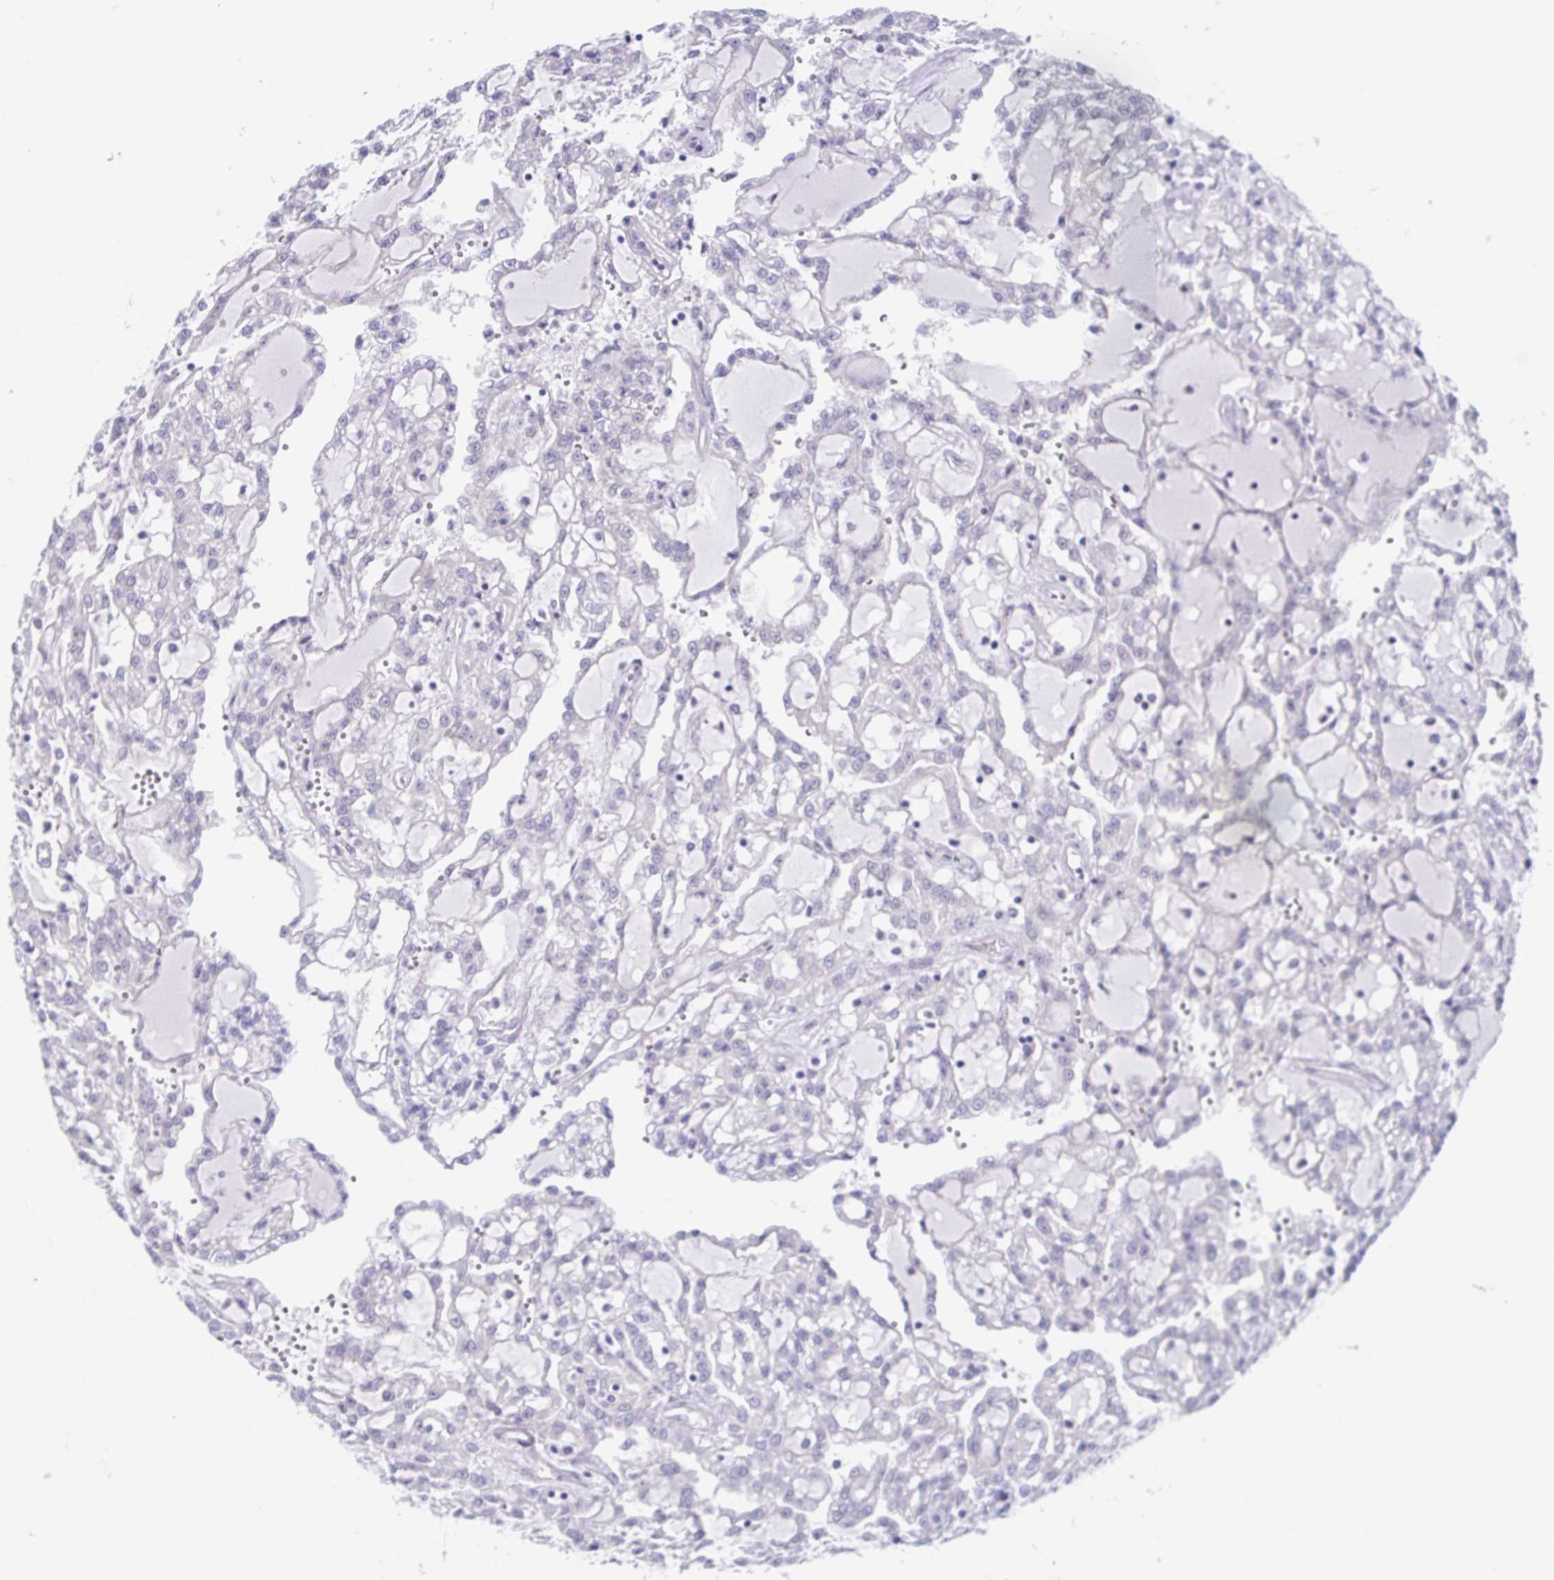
{"staining": {"intensity": "negative", "quantity": "none", "location": "none"}, "tissue": "renal cancer", "cell_type": "Tumor cells", "image_type": "cancer", "snomed": [{"axis": "morphology", "description": "Adenocarcinoma, NOS"}, {"axis": "topography", "description": "Kidney"}], "caption": "High magnification brightfield microscopy of adenocarcinoma (renal) stained with DAB (3,3'-diaminobenzidine) (brown) and counterstained with hematoxylin (blue): tumor cells show no significant expression.", "gene": "TEX12", "patient": {"sex": "male", "age": 63}}